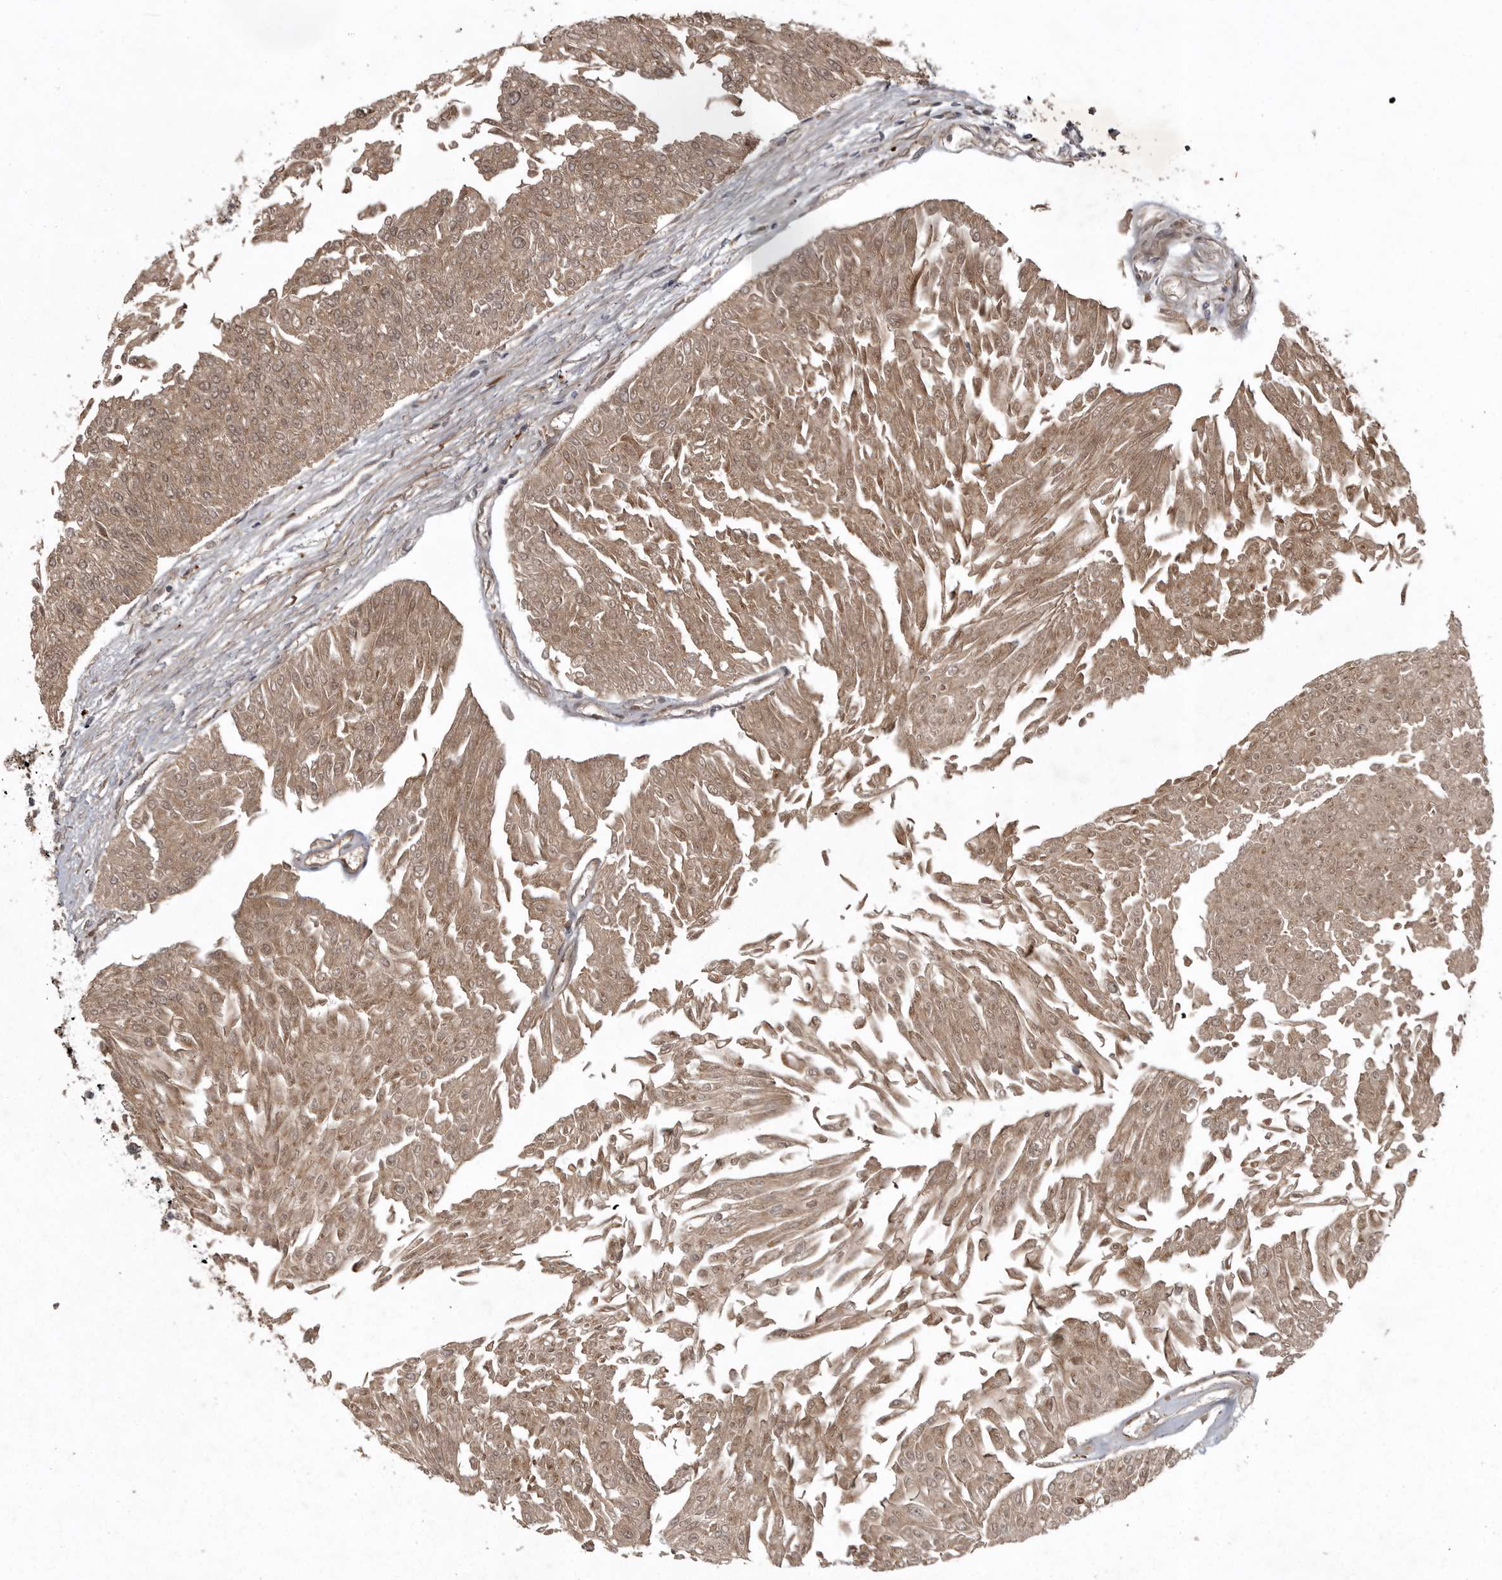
{"staining": {"intensity": "strong", "quantity": "25%-75%", "location": "cytoplasmic/membranous"}, "tissue": "urothelial cancer", "cell_type": "Tumor cells", "image_type": "cancer", "snomed": [{"axis": "morphology", "description": "Urothelial carcinoma, Low grade"}, {"axis": "topography", "description": "Urinary bladder"}], "caption": "A brown stain labels strong cytoplasmic/membranous staining of a protein in urothelial cancer tumor cells.", "gene": "GPR31", "patient": {"sex": "male", "age": 67}}